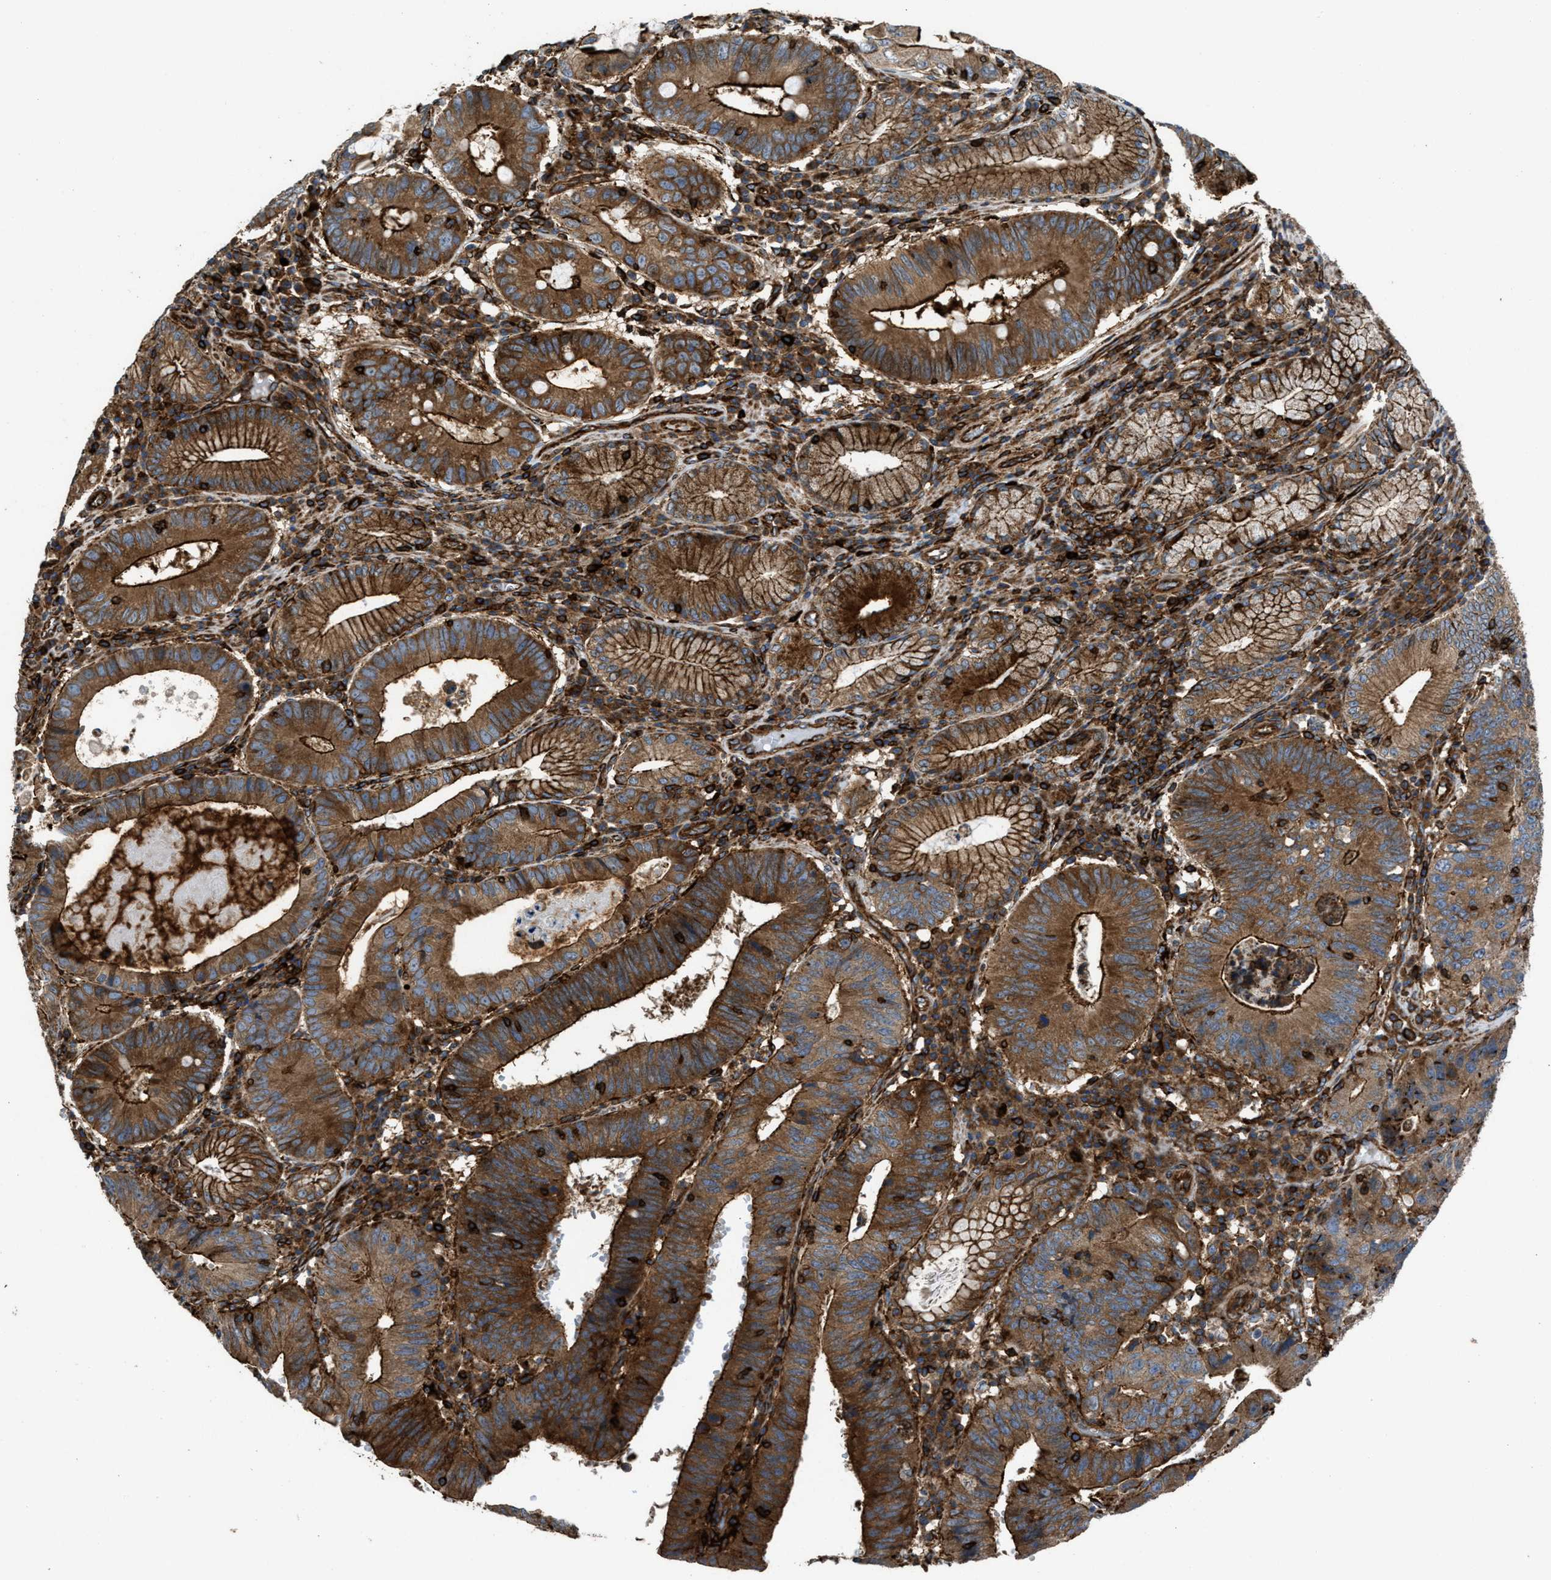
{"staining": {"intensity": "strong", "quantity": ">75%", "location": "cytoplasmic/membranous"}, "tissue": "stomach cancer", "cell_type": "Tumor cells", "image_type": "cancer", "snomed": [{"axis": "morphology", "description": "Adenocarcinoma, NOS"}, {"axis": "topography", "description": "Stomach"}], "caption": "Immunohistochemistry of stomach cancer displays high levels of strong cytoplasmic/membranous expression in approximately >75% of tumor cells.", "gene": "EGLN1", "patient": {"sex": "male", "age": 59}}